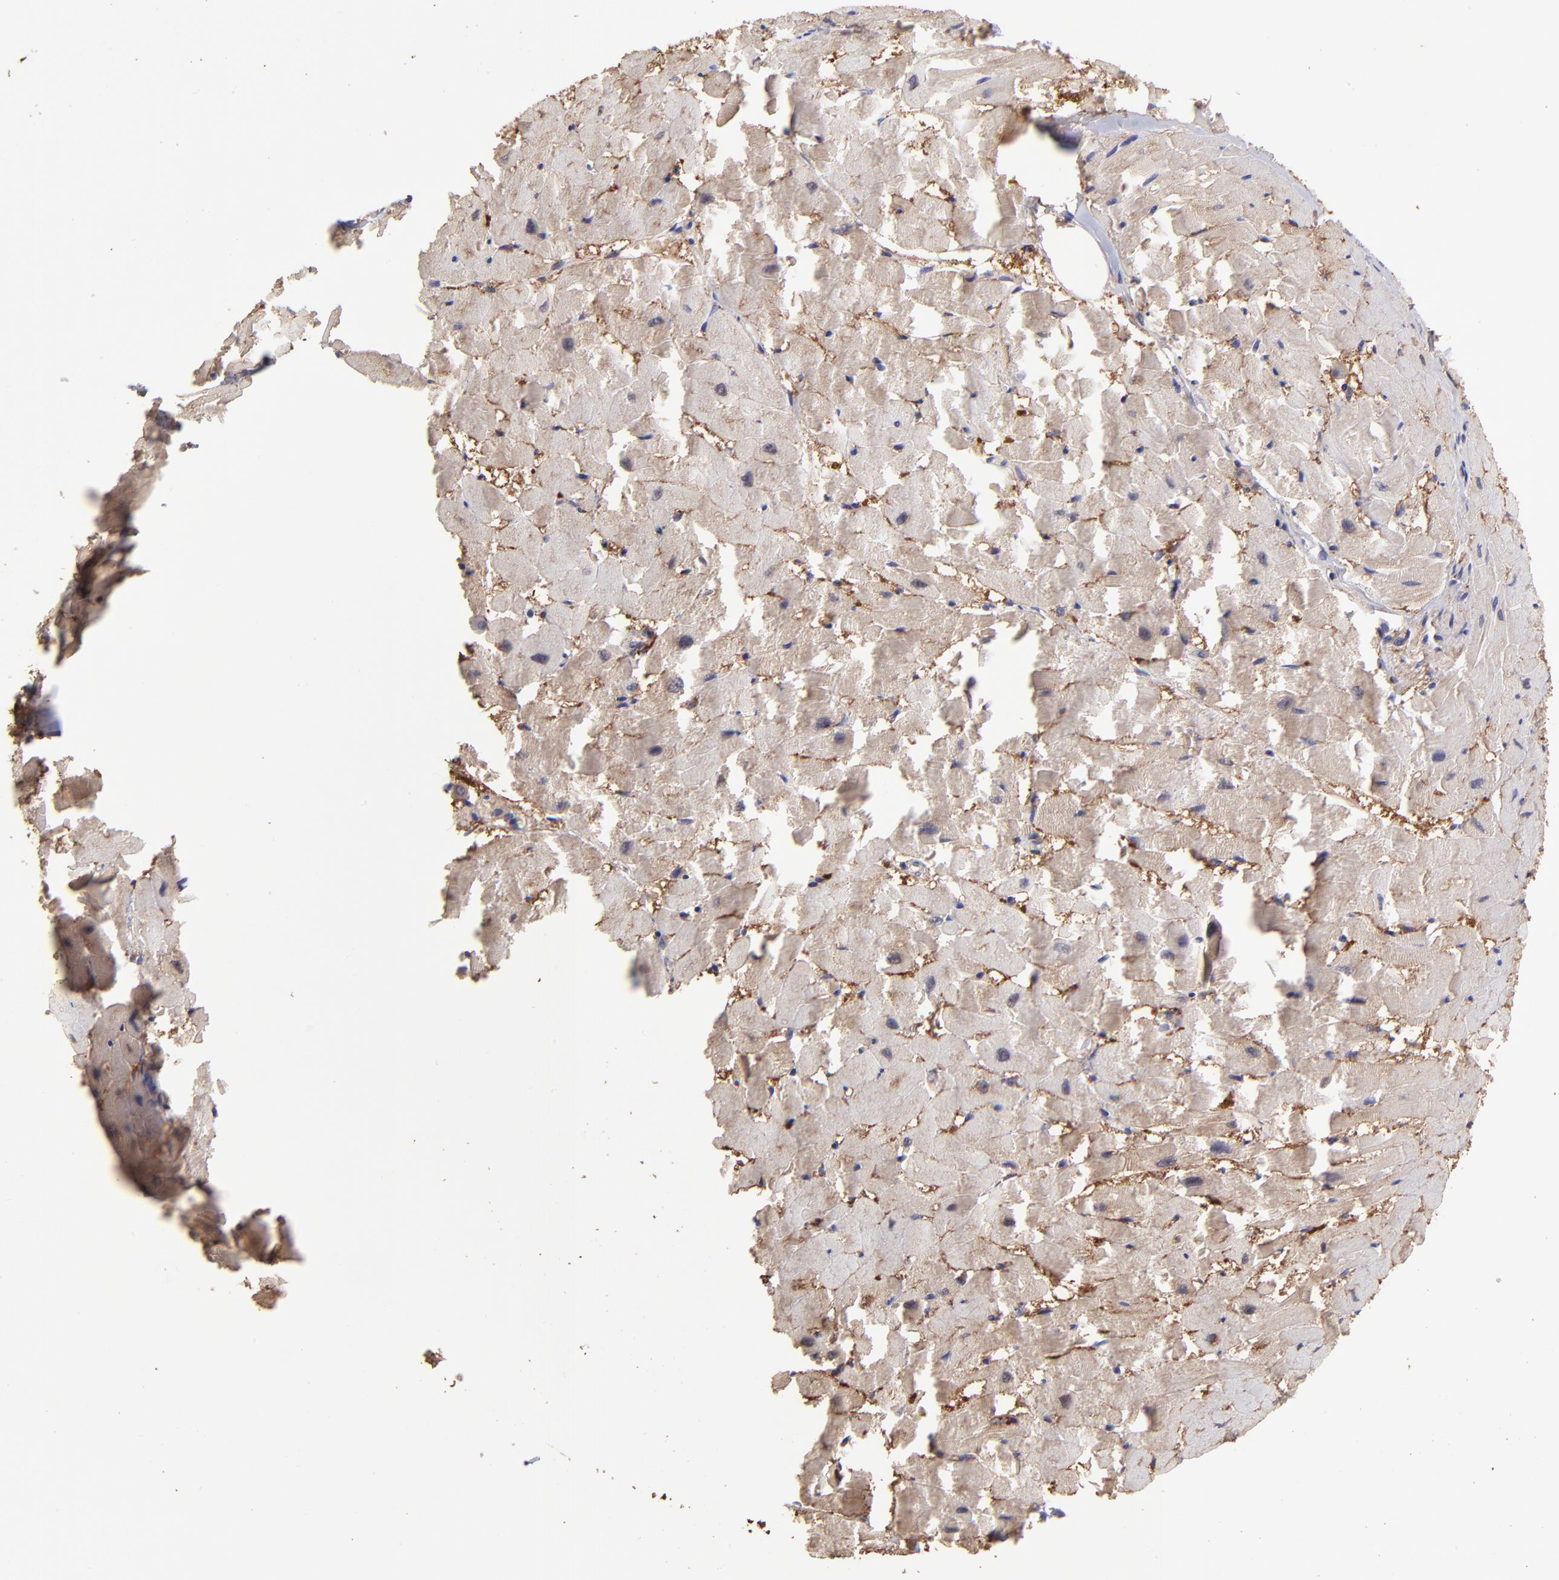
{"staining": {"intensity": "weak", "quantity": ">75%", "location": "cytoplasmic/membranous"}, "tissue": "heart muscle", "cell_type": "Cardiomyocytes", "image_type": "normal", "snomed": [{"axis": "morphology", "description": "Normal tissue, NOS"}, {"axis": "topography", "description": "Heart"}], "caption": "Weak cytoplasmic/membranous expression is seen in approximately >75% of cardiomyocytes in benign heart muscle. (DAB IHC, brown staining for protein, blue staining for nuclei).", "gene": "NSF", "patient": {"sex": "female", "age": 19}}